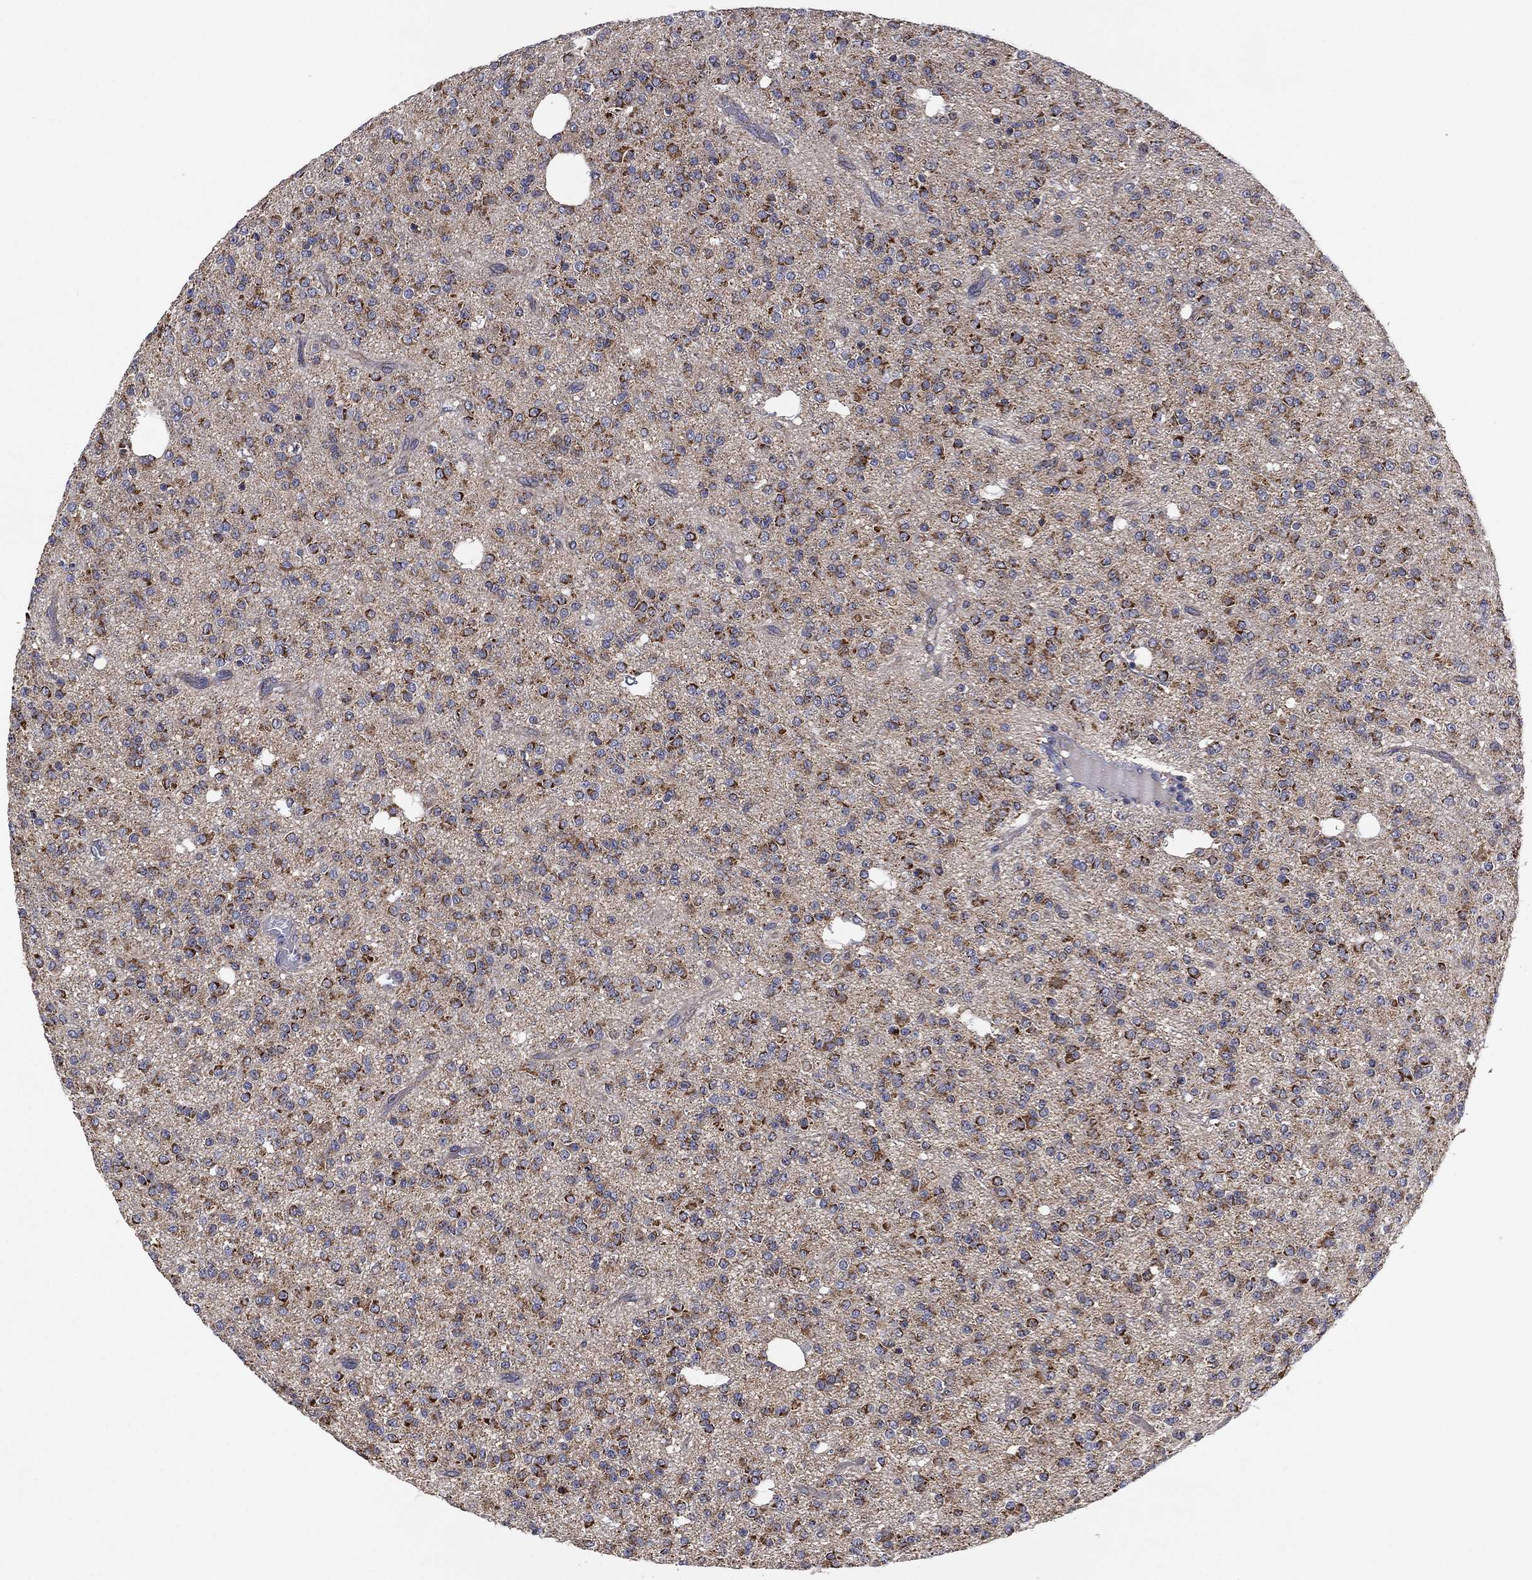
{"staining": {"intensity": "strong", "quantity": ">75%", "location": "cytoplasmic/membranous"}, "tissue": "glioma", "cell_type": "Tumor cells", "image_type": "cancer", "snomed": [{"axis": "morphology", "description": "Glioma, malignant, Low grade"}, {"axis": "topography", "description": "Brain"}], "caption": "This is an image of immunohistochemistry staining of glioma, which shows strong positivity in the cytoplasmic/membranous of tumor cells.", "gene": "PPP2R5A", "patient": {"sex": "male", "age": 27}}